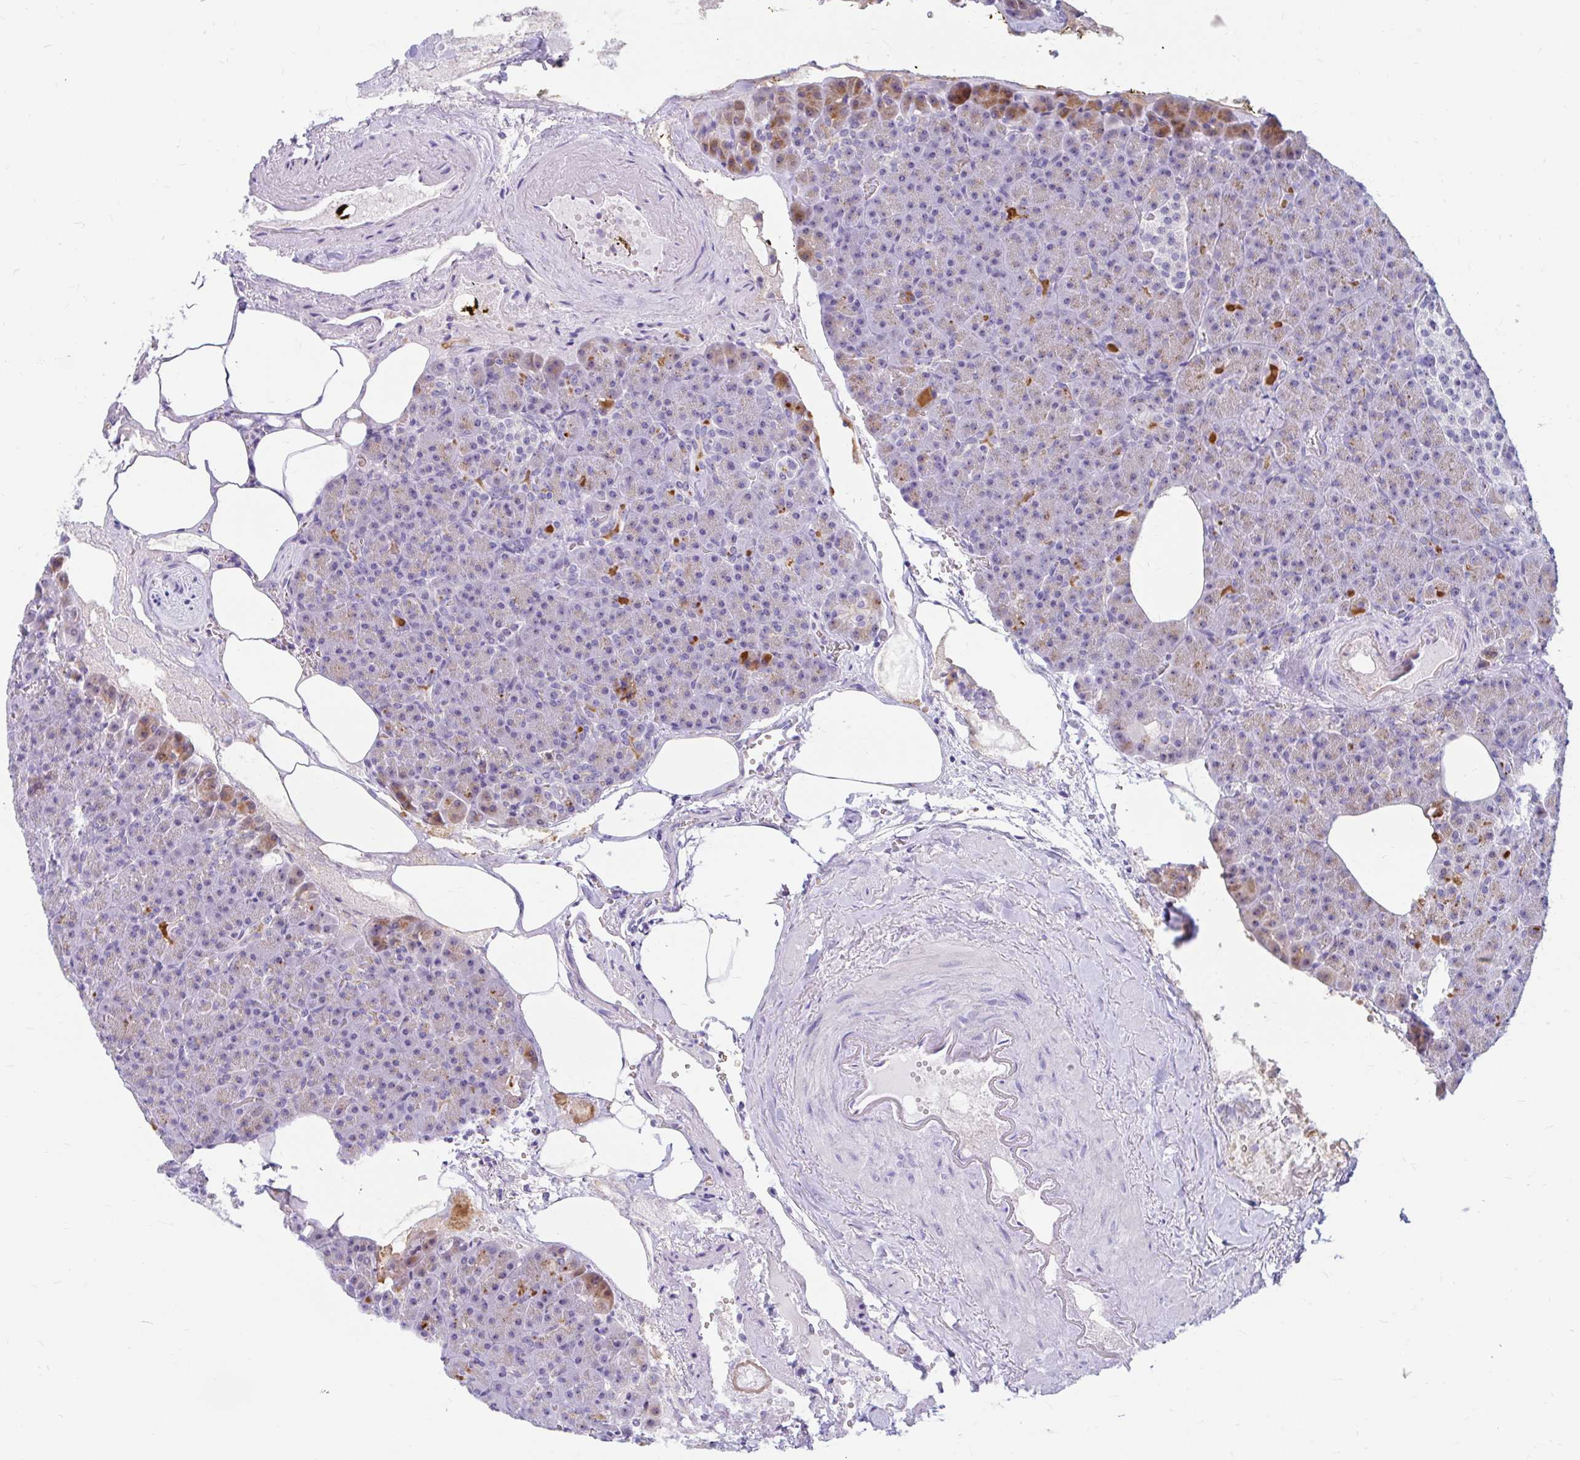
{"staining": {"intensity": "moderate", "quantity": "25%-75%", "location": "cytoplasmic/membranous,nuclear"}, "tissue": "pancreas", "cell_type": "Exocrine glandular cells", "image_type": "normal", "snomed": [{"axis": "morphology", "description": "Normal tissue, NOS"}, {"axis": "topography", "description": "Pancreas"}], "caption": "Immunohistochemical staining of normal human pancreas displays medium levels of moderate cytoplasmic/membranous,nuclear staining in approximately 25%-75% of exocrine glandular cells.", "gene": "FTSJ3", "patient": {"sex": "female", "age": 74}}